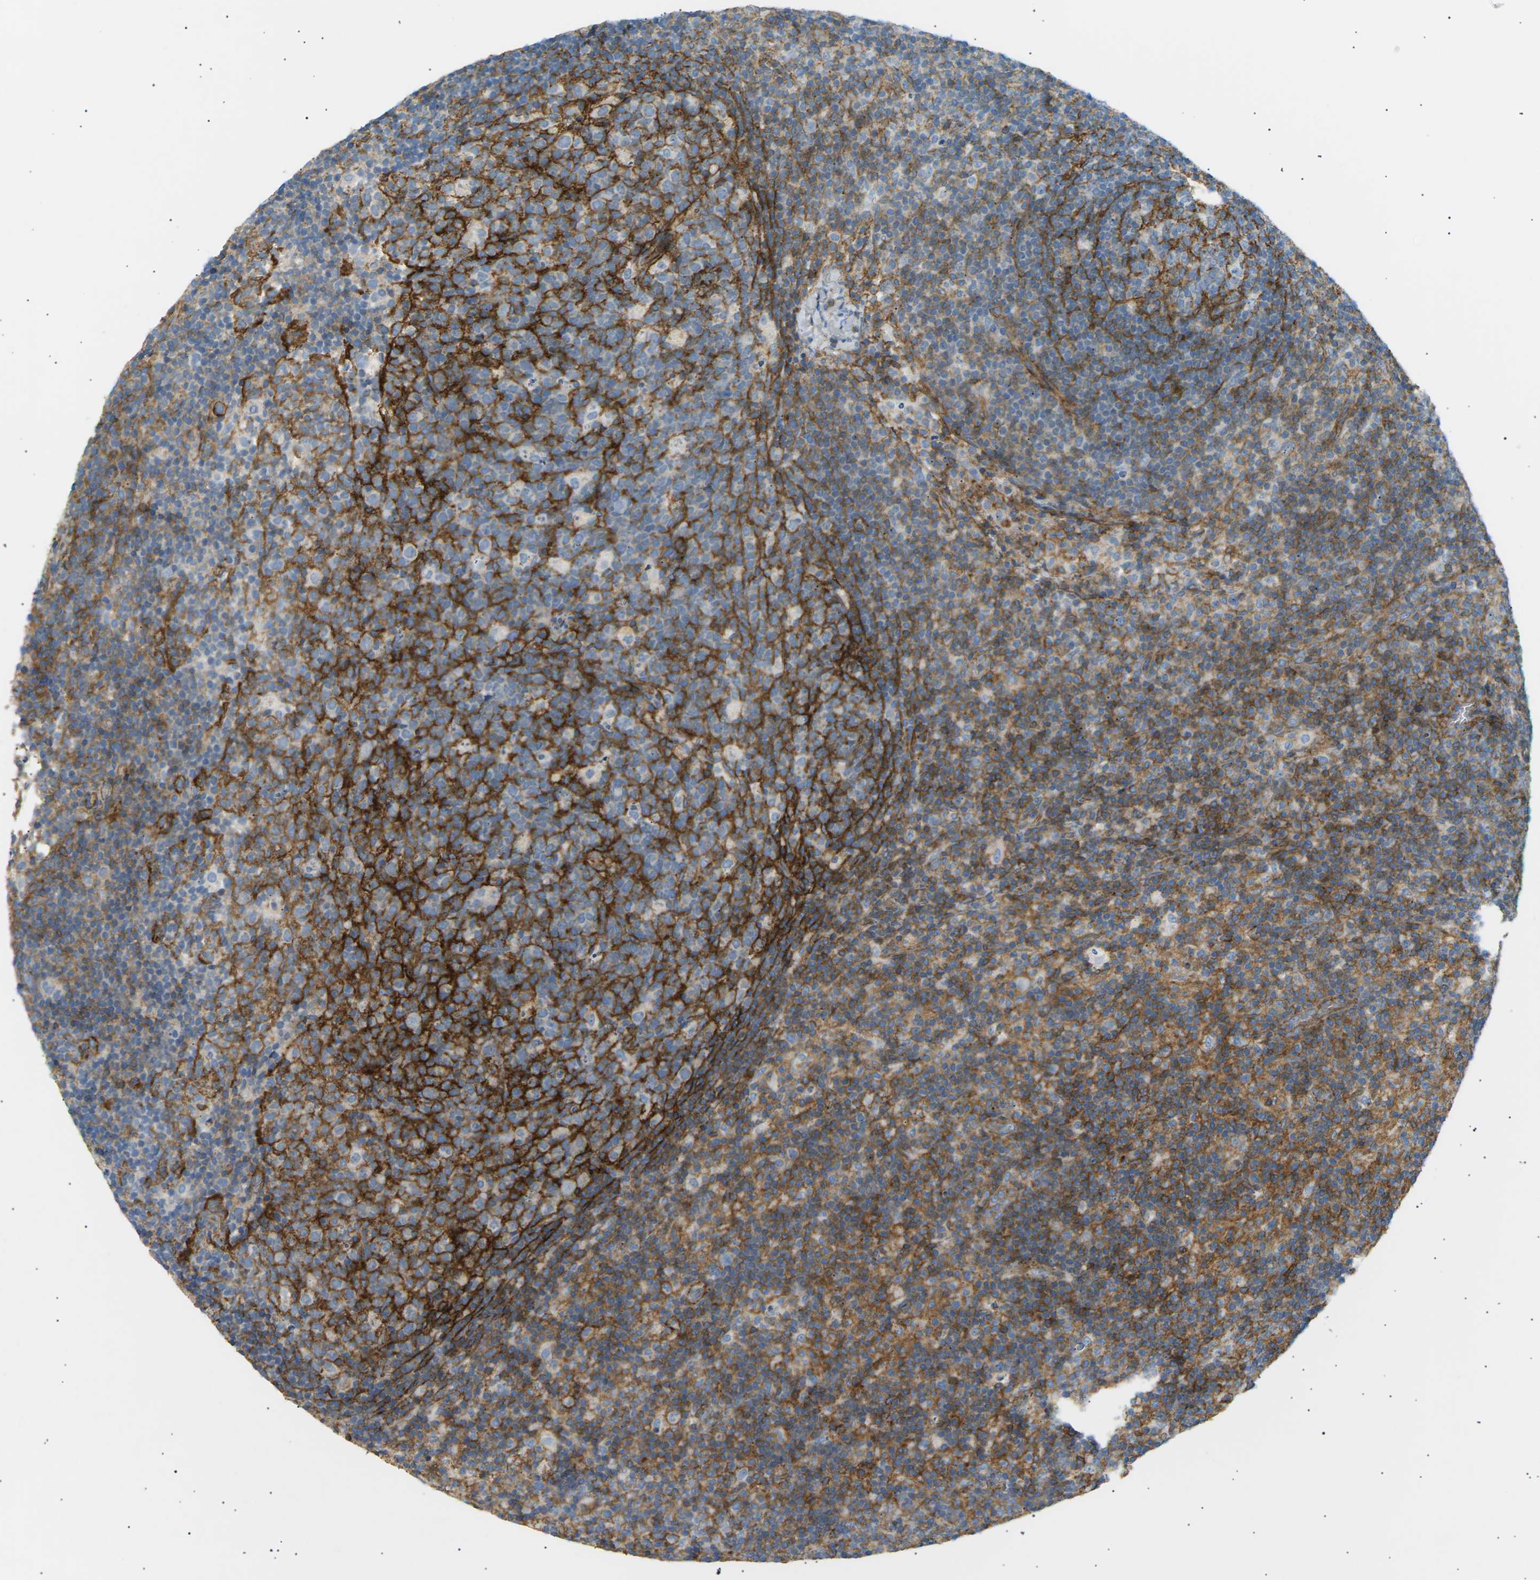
{"staining": {"intensity": "moderate", "quantity": "25%-75%", "location": "cytoplasmic/membranous"}, "tissue": "lymph node", "cell_type": "Germinal center cells", "image_type": "normal", "snomed": [{"axis": "morphology", "description": "Normal tissue, NOS"}, {"axis": "morphology", "description": "Inflammation, NOS"}, {"axis": "topography", "description": "Lymph node"}], "caption": "Unremarkable lymph node exhibits moderate cytoplasmic/membranous staining in about 25%-75% of germinal center cells.", "gene": "ATP2B4", "patient": {"sex": "male", "age": 55}}